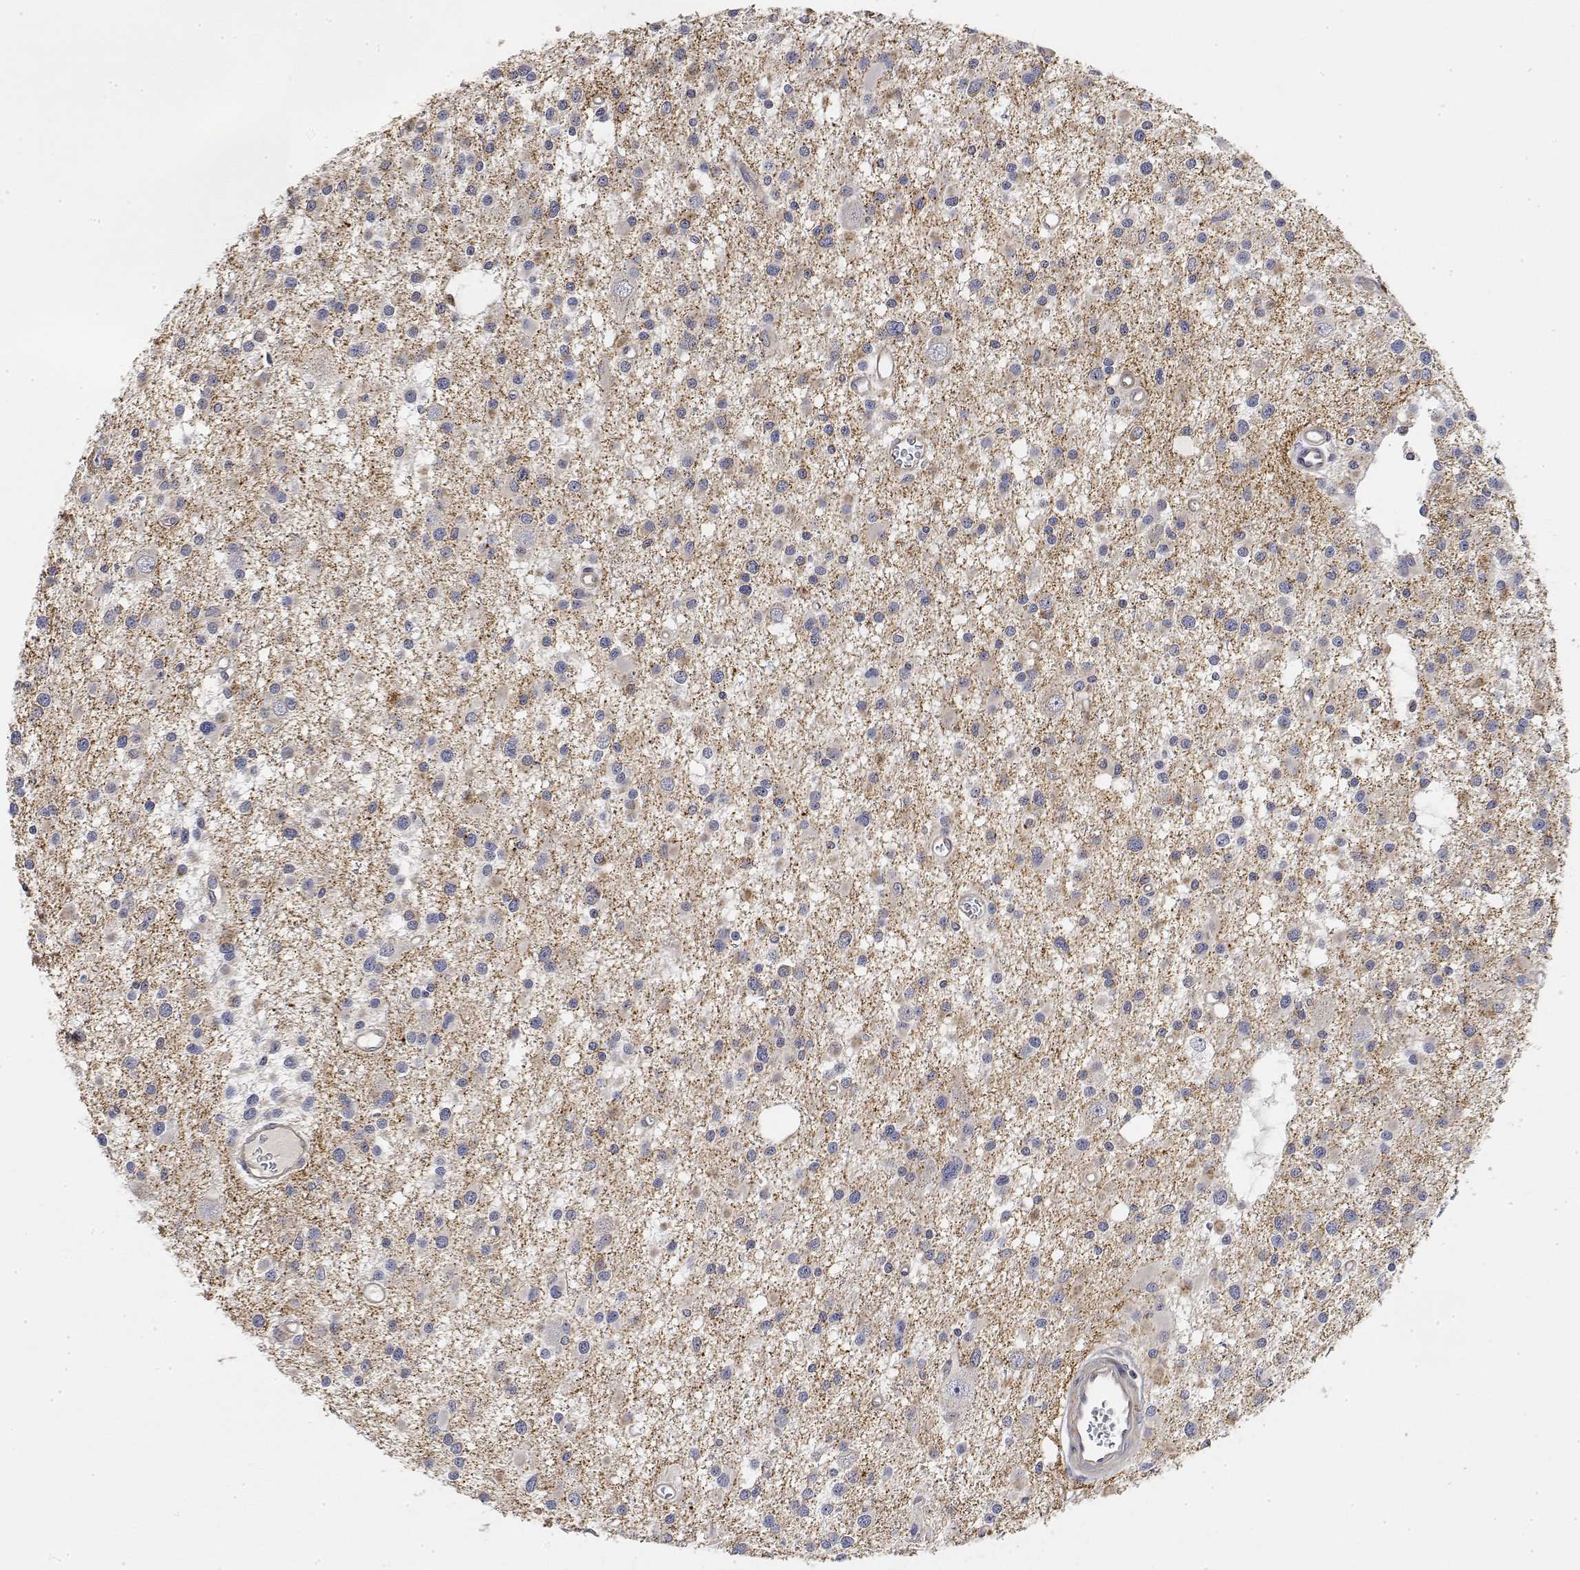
{"staining": {"intensity": "negative", "quantity": "none", "location": "none"}, "tissue": "glioma", "cell_type": "Tumor cells", "image_type": "cancer", "snomed": [{"axis": "morphology", "description": "Glioma, malignant, High grade"}, {"axis": "topography", "description": "Brain"}], "caption": "Protein analysis of glioma reveals no significant positivity in tumor cells.", "gene": "LONRF3", "patient": {"sex": "male", "age": 54}}